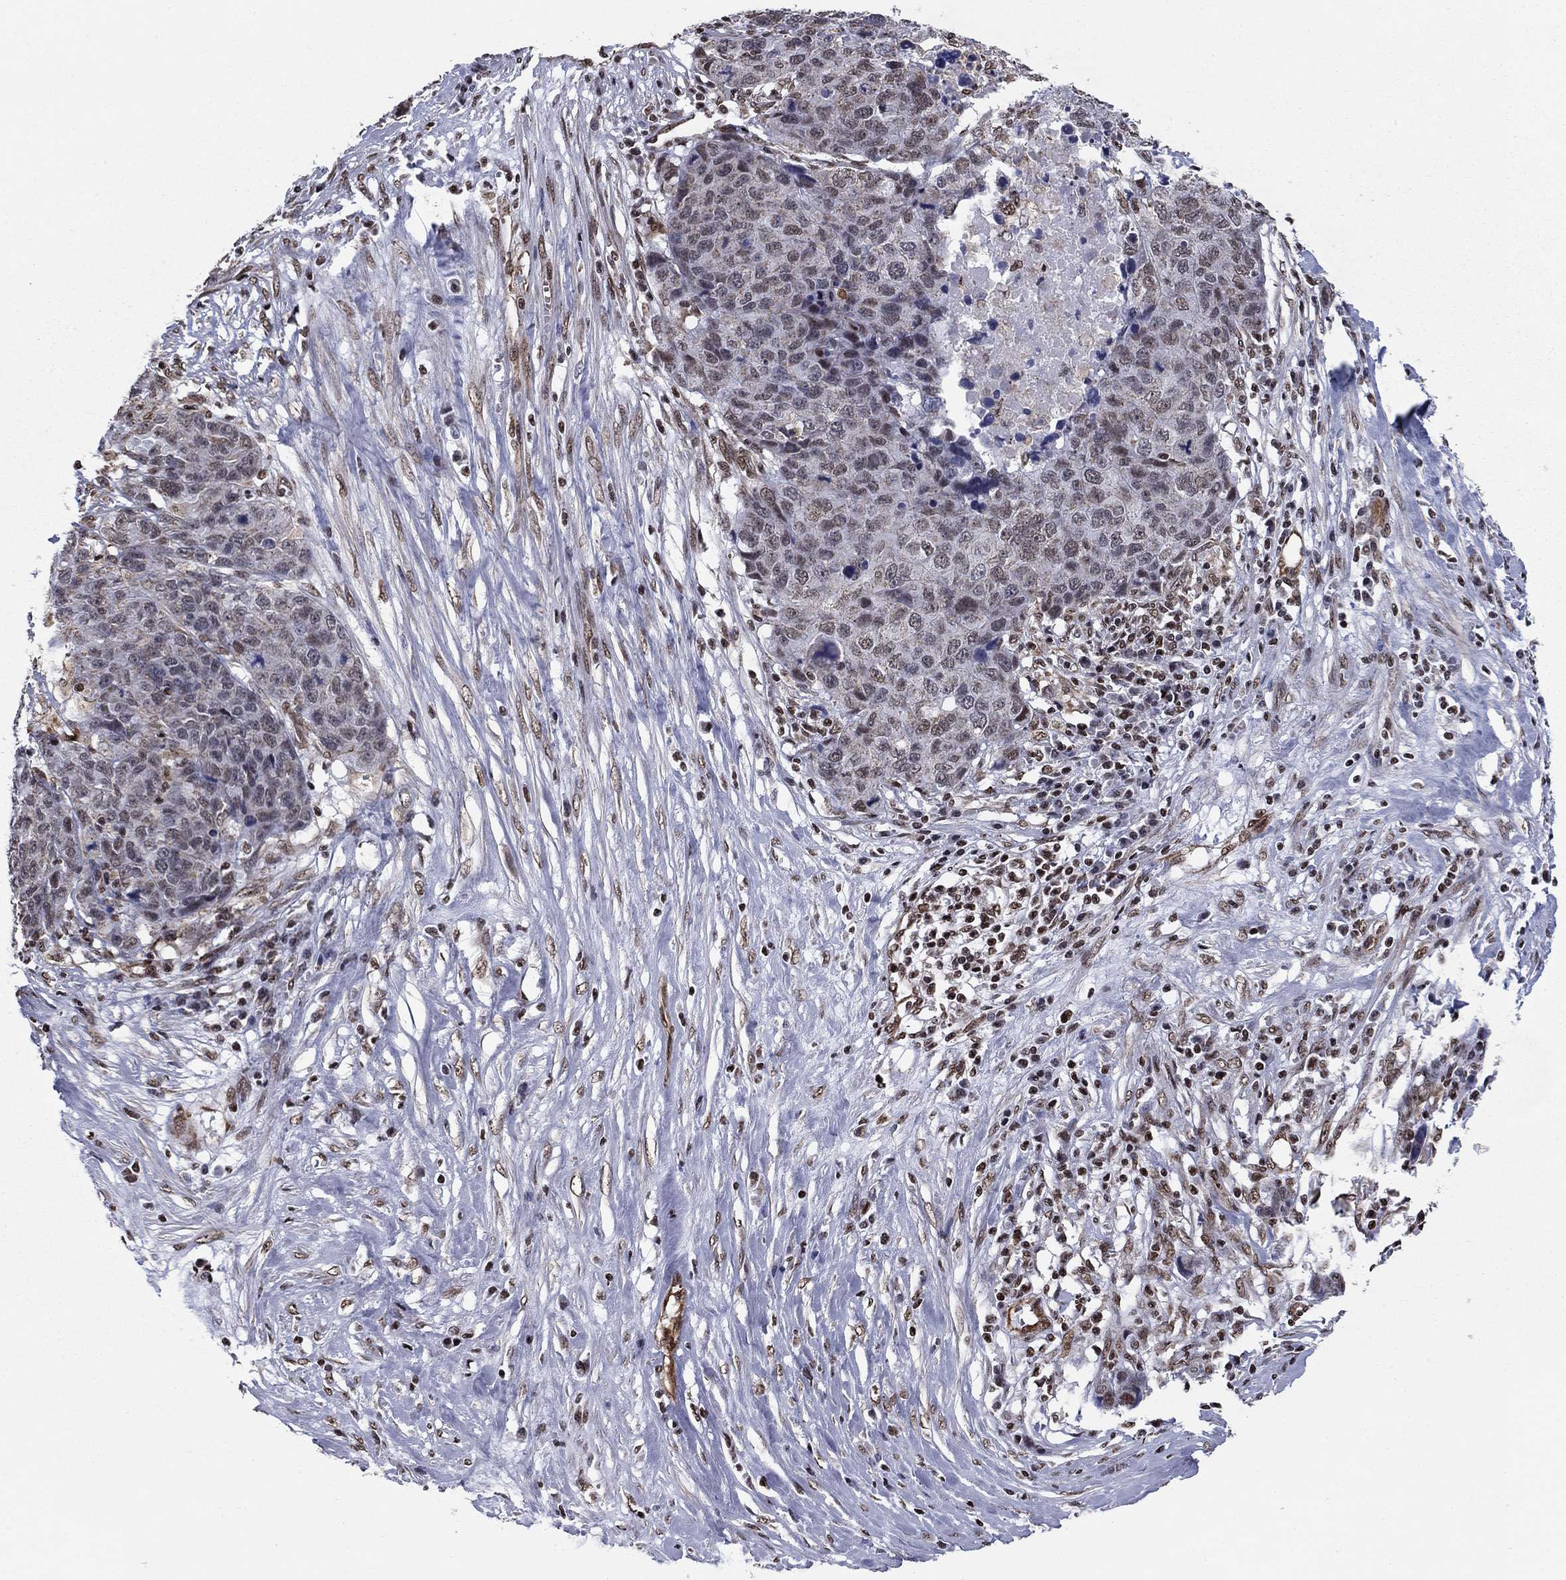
{"staining": {"intensity": "weak", "quantity": "<25%", "location": "nuclear"}, "tissue": "ovarian cancer", "cell_type": "Tumor cells", "image_type": "cancer", "snomed": [{"axis": "morphology", "description": "Cystadenocarcinoma, serous, NOS"}, {"axis": "topography", "description": "Ovary"}], "caption": "Ovarian serous cystadenocarcinoma was stained to show a protein in brown. There is no significant staining in tumor cells. The staining is performed using DAB brown chromogen with nuclei counter-stained in using hematoxylin.", "gene": "N4BP2", "patient": {"sex": "female", "age": 87}}